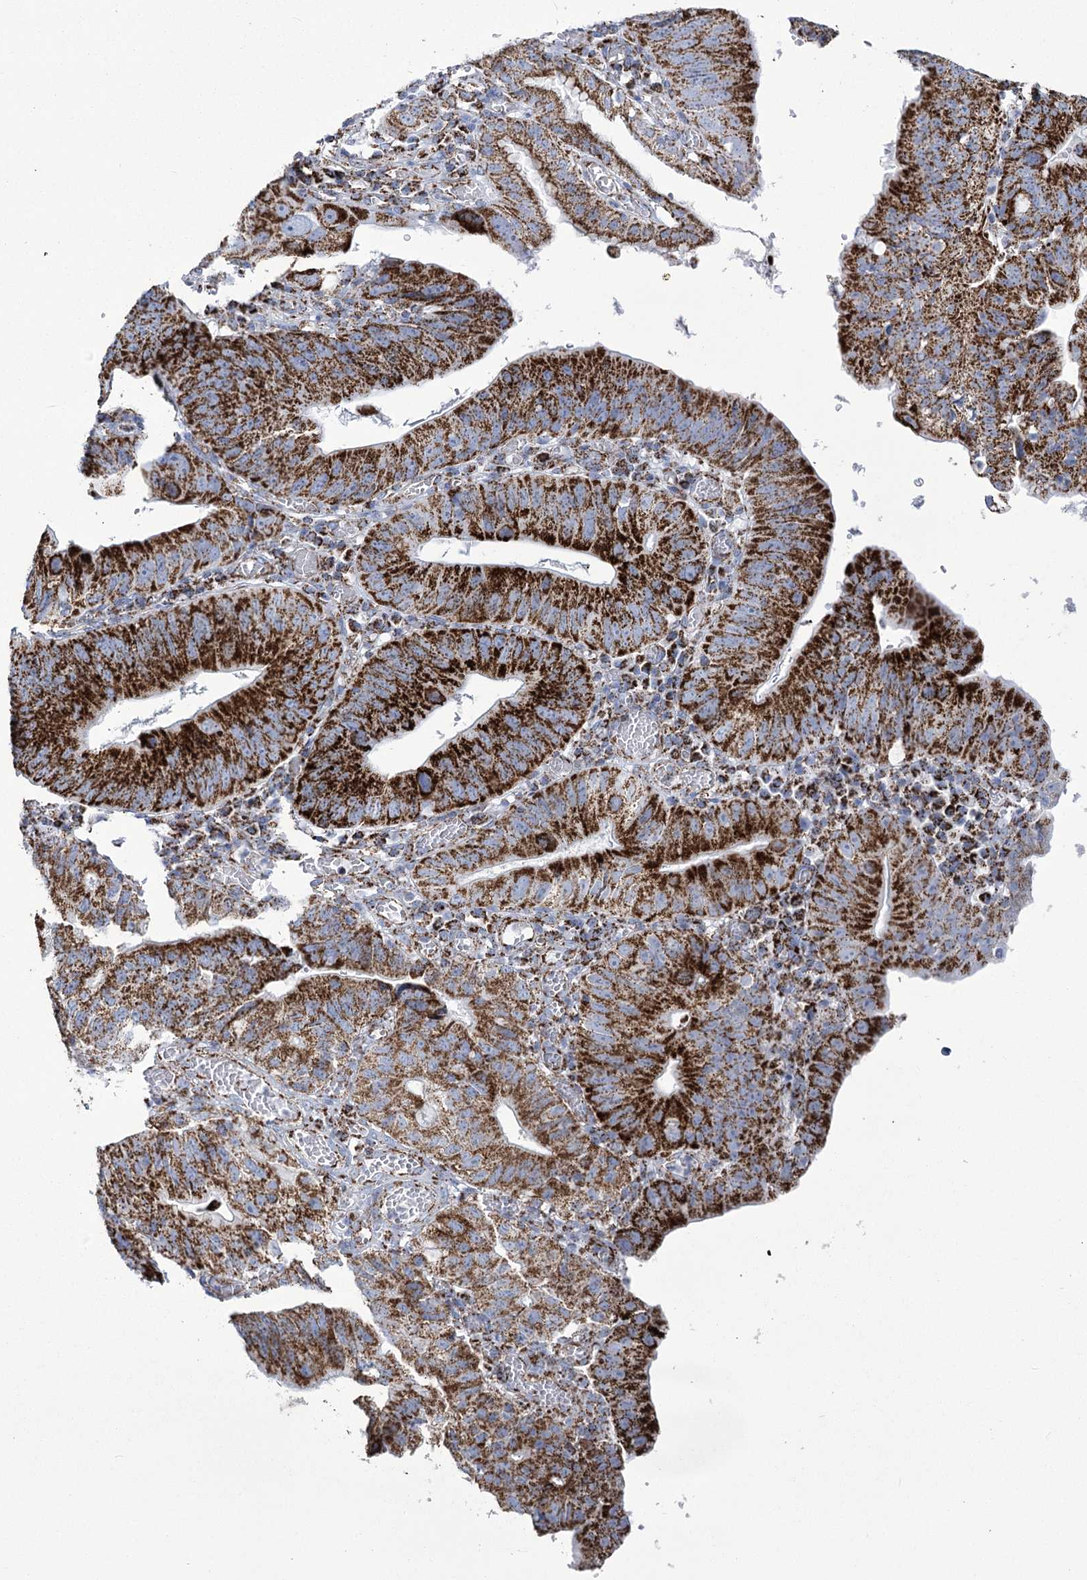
{"staining": {"intensity": "strong", "quantity": ">75%", "location": "cytoplasmic/membranous"}, "tissue": "stomach cancer", "cell_type": "Tumor cells", "image_type": "cancer", "snomed": [{"axis": "morphology", "description": "Adenocarcinoma, NOS"}, {"axis": "topography", "description": "Stomach"}], "caption": "About >75% of tumor cells in adenocarcinoma (stomach) reveal strong cytoplasmic/membranous protein positivity as visualized by brown immunohistochemical staining.", "gene": "PDHB", "patient": {"sex": "male", "age": 59}}